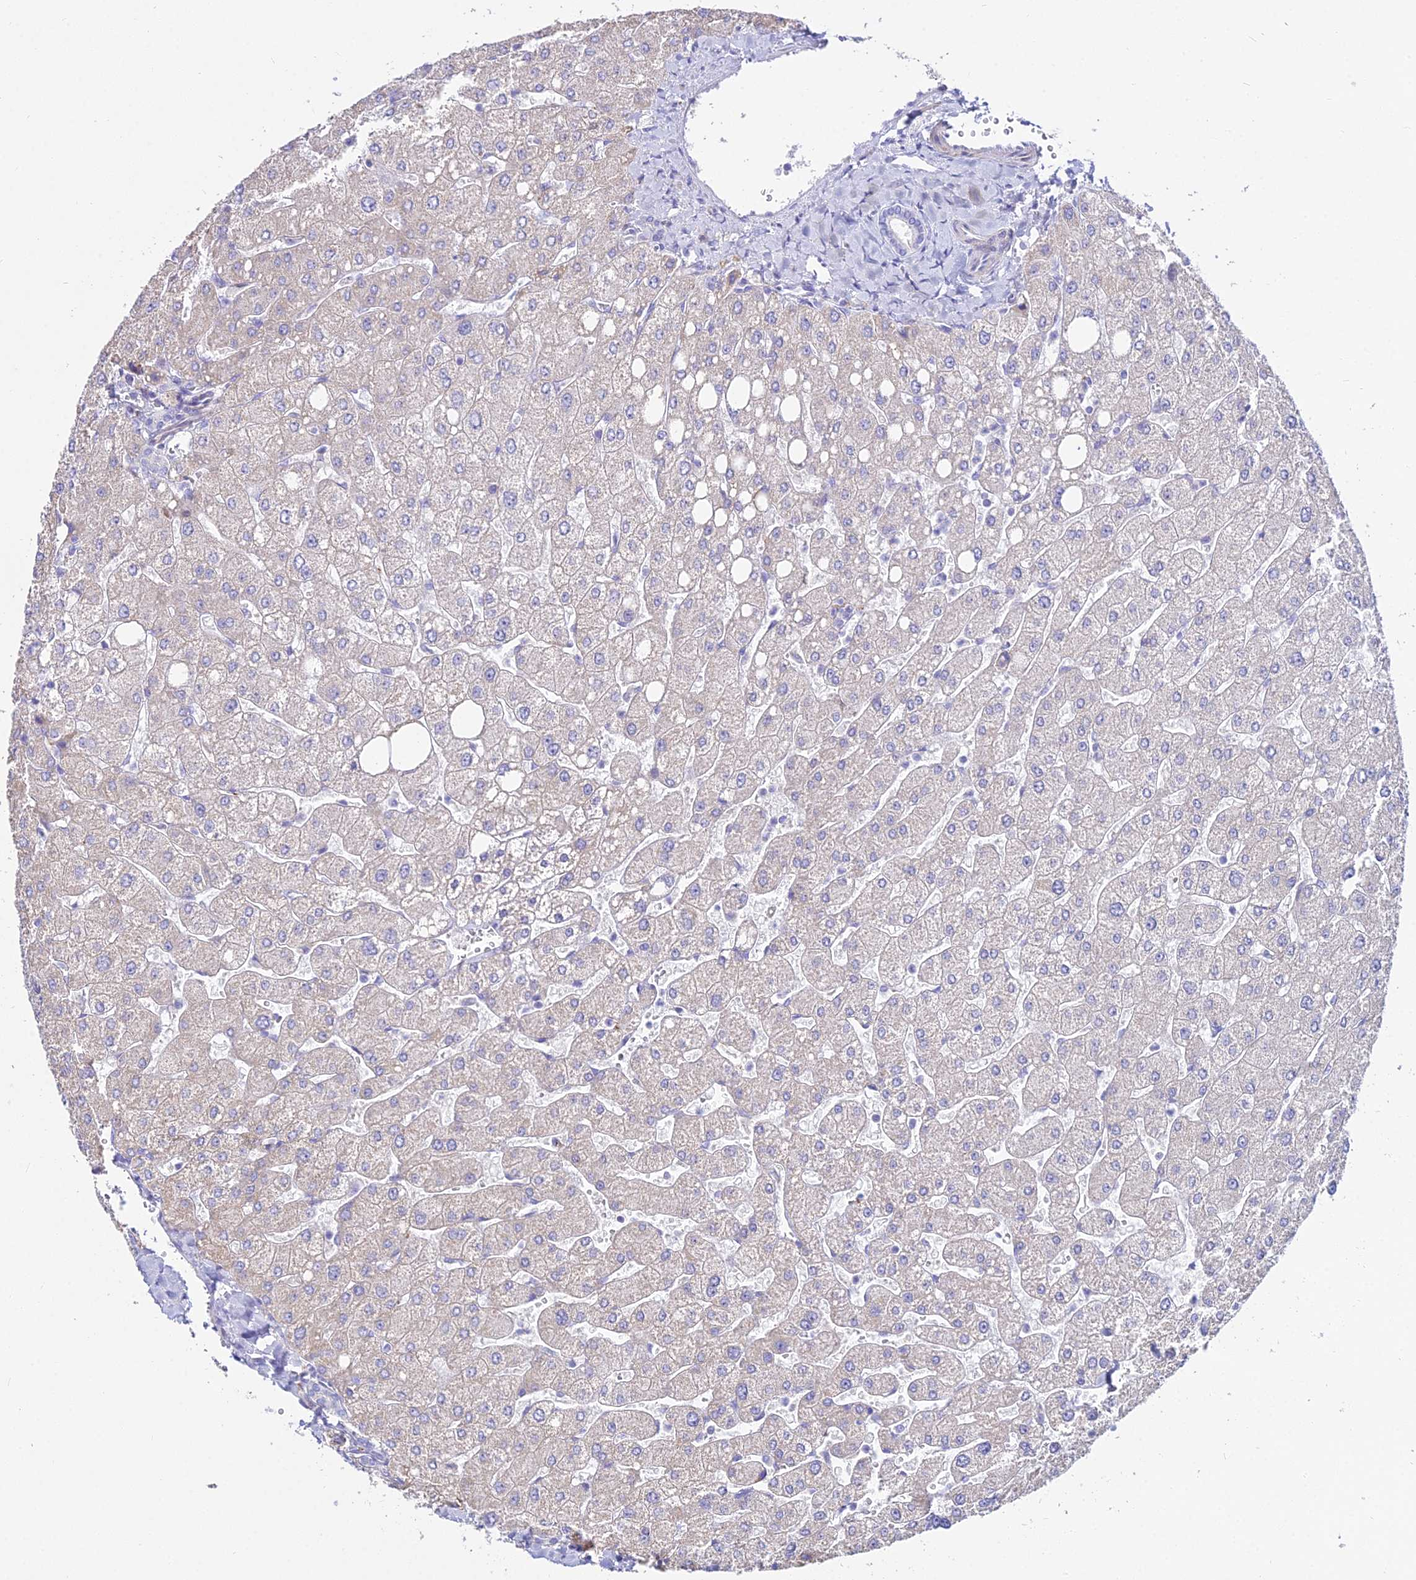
{"staining": {"intensity": "negative", "quantity": "none", "location": "none"}, "tissue": "liver", "cell_type": "Cholangiocytes", "image_type": "normal", "snomed": [{"axis": "morphology", "description": "Normal tissue, NOS"}, {"axis": "topography", "description": "Liver"}], "caption": "This image is of normal liver stained with immunohistochemistry to label a protein in brown with the nuclei are counter-stained blue. There is no expression in cholangiocytes.", "gene": "DLX1", "patient": {"sex": "male", "age": 55}}